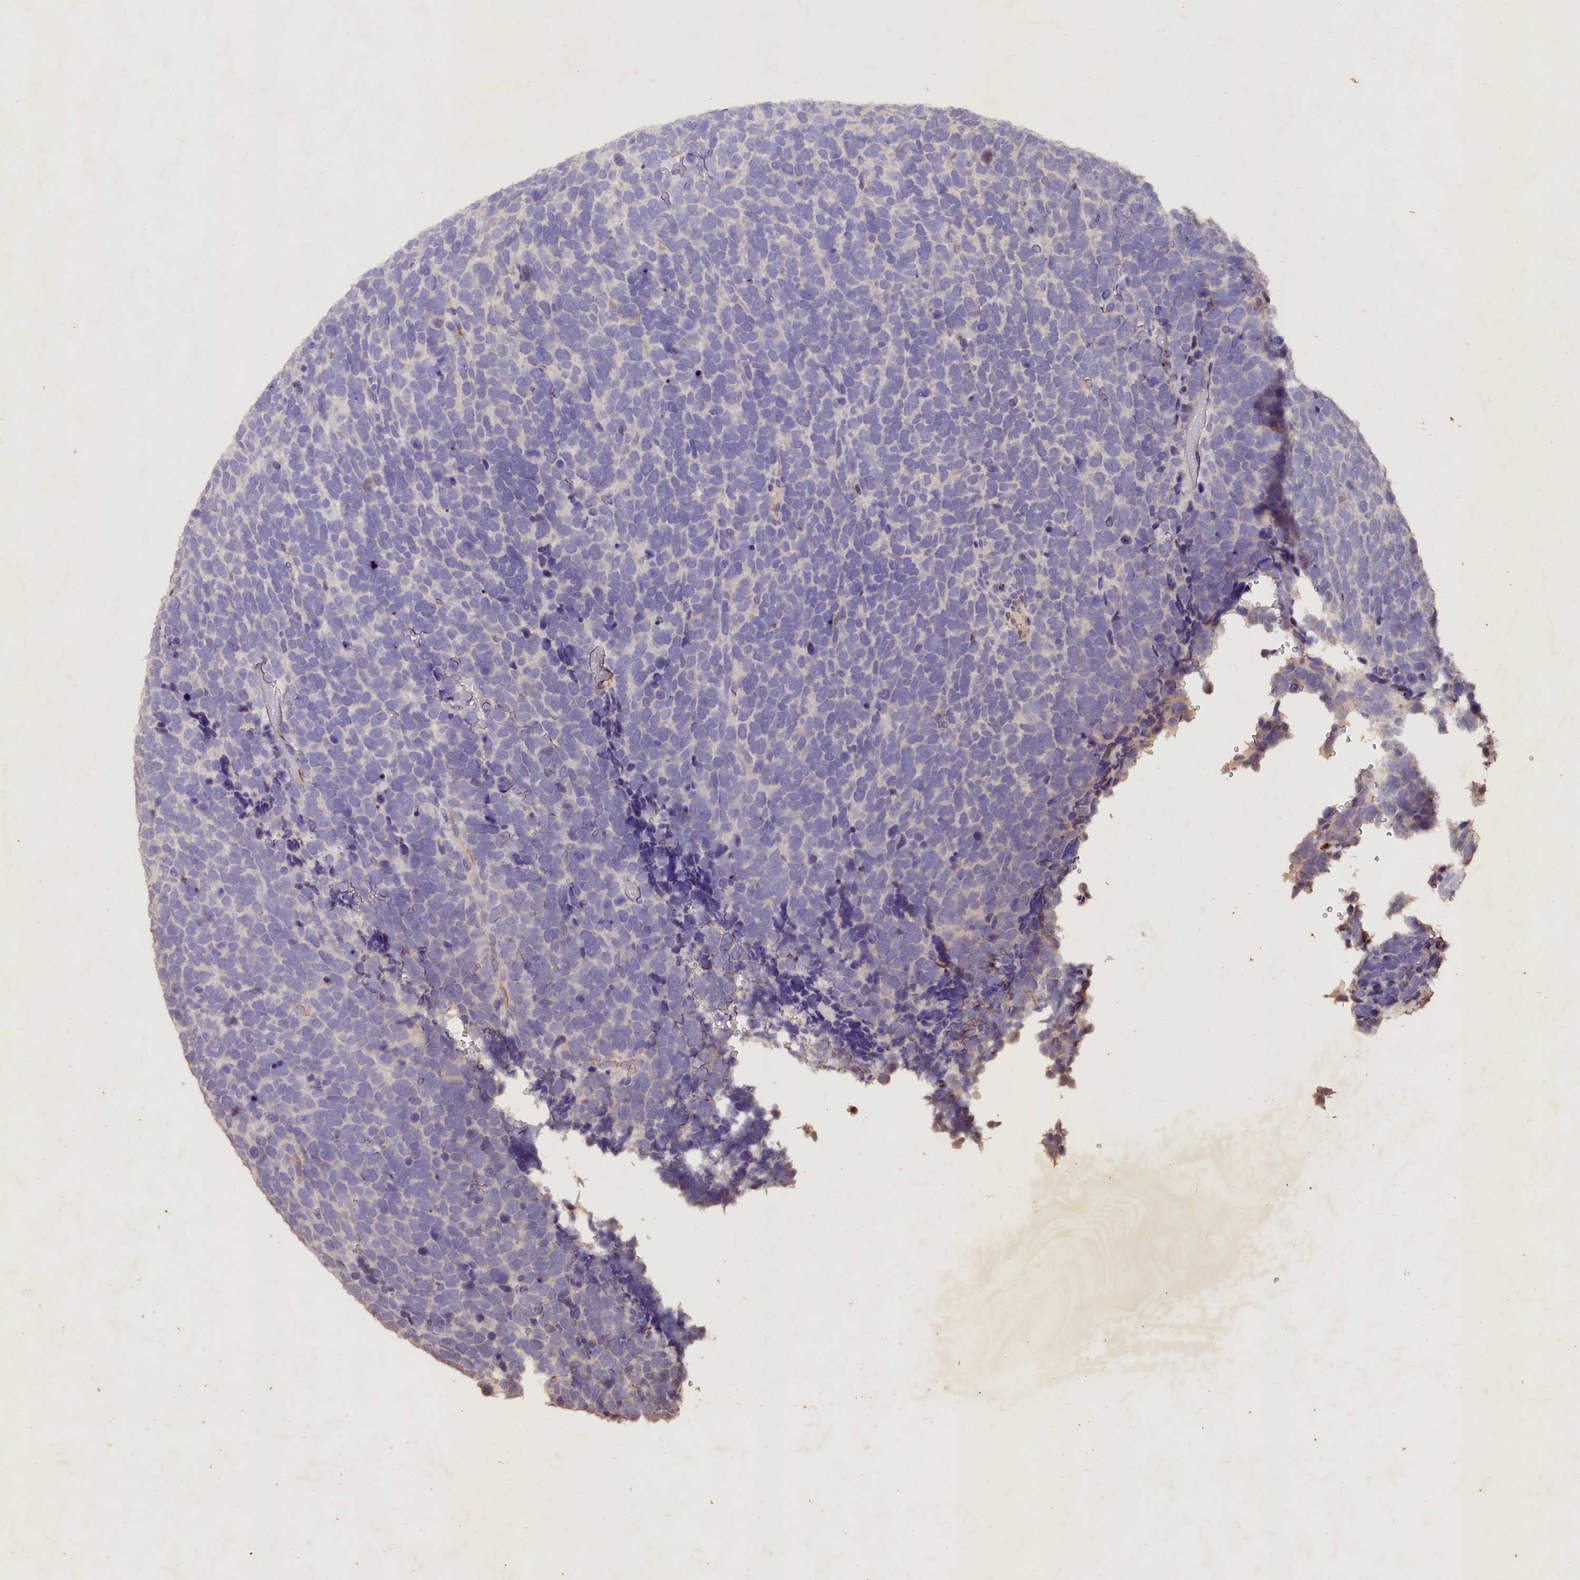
{"staining": {"intensity": "negative", "quantity": "none", "location": "none"}, "tissue": "urothelial cancer", "cell_type": "Tumor cells", "image_type": "cancer", "snomed": [{"axis": "morphology", "description": "Urothelial carcinoma, High grade"}, {"axis": "topography", "description": "Urinary bladder"}], "caption": "Tumor cells are negative for brown protein staining in urothelial carcinoma (high-grade). (Stains: DAB (3,3'-diaminobenzidine) IHC with hematoxylin counter stain, Microscopy: brightfield microscopy at high magnification).", "gene": "VPS36", "patient": {"sex": "female", "age": 82}}